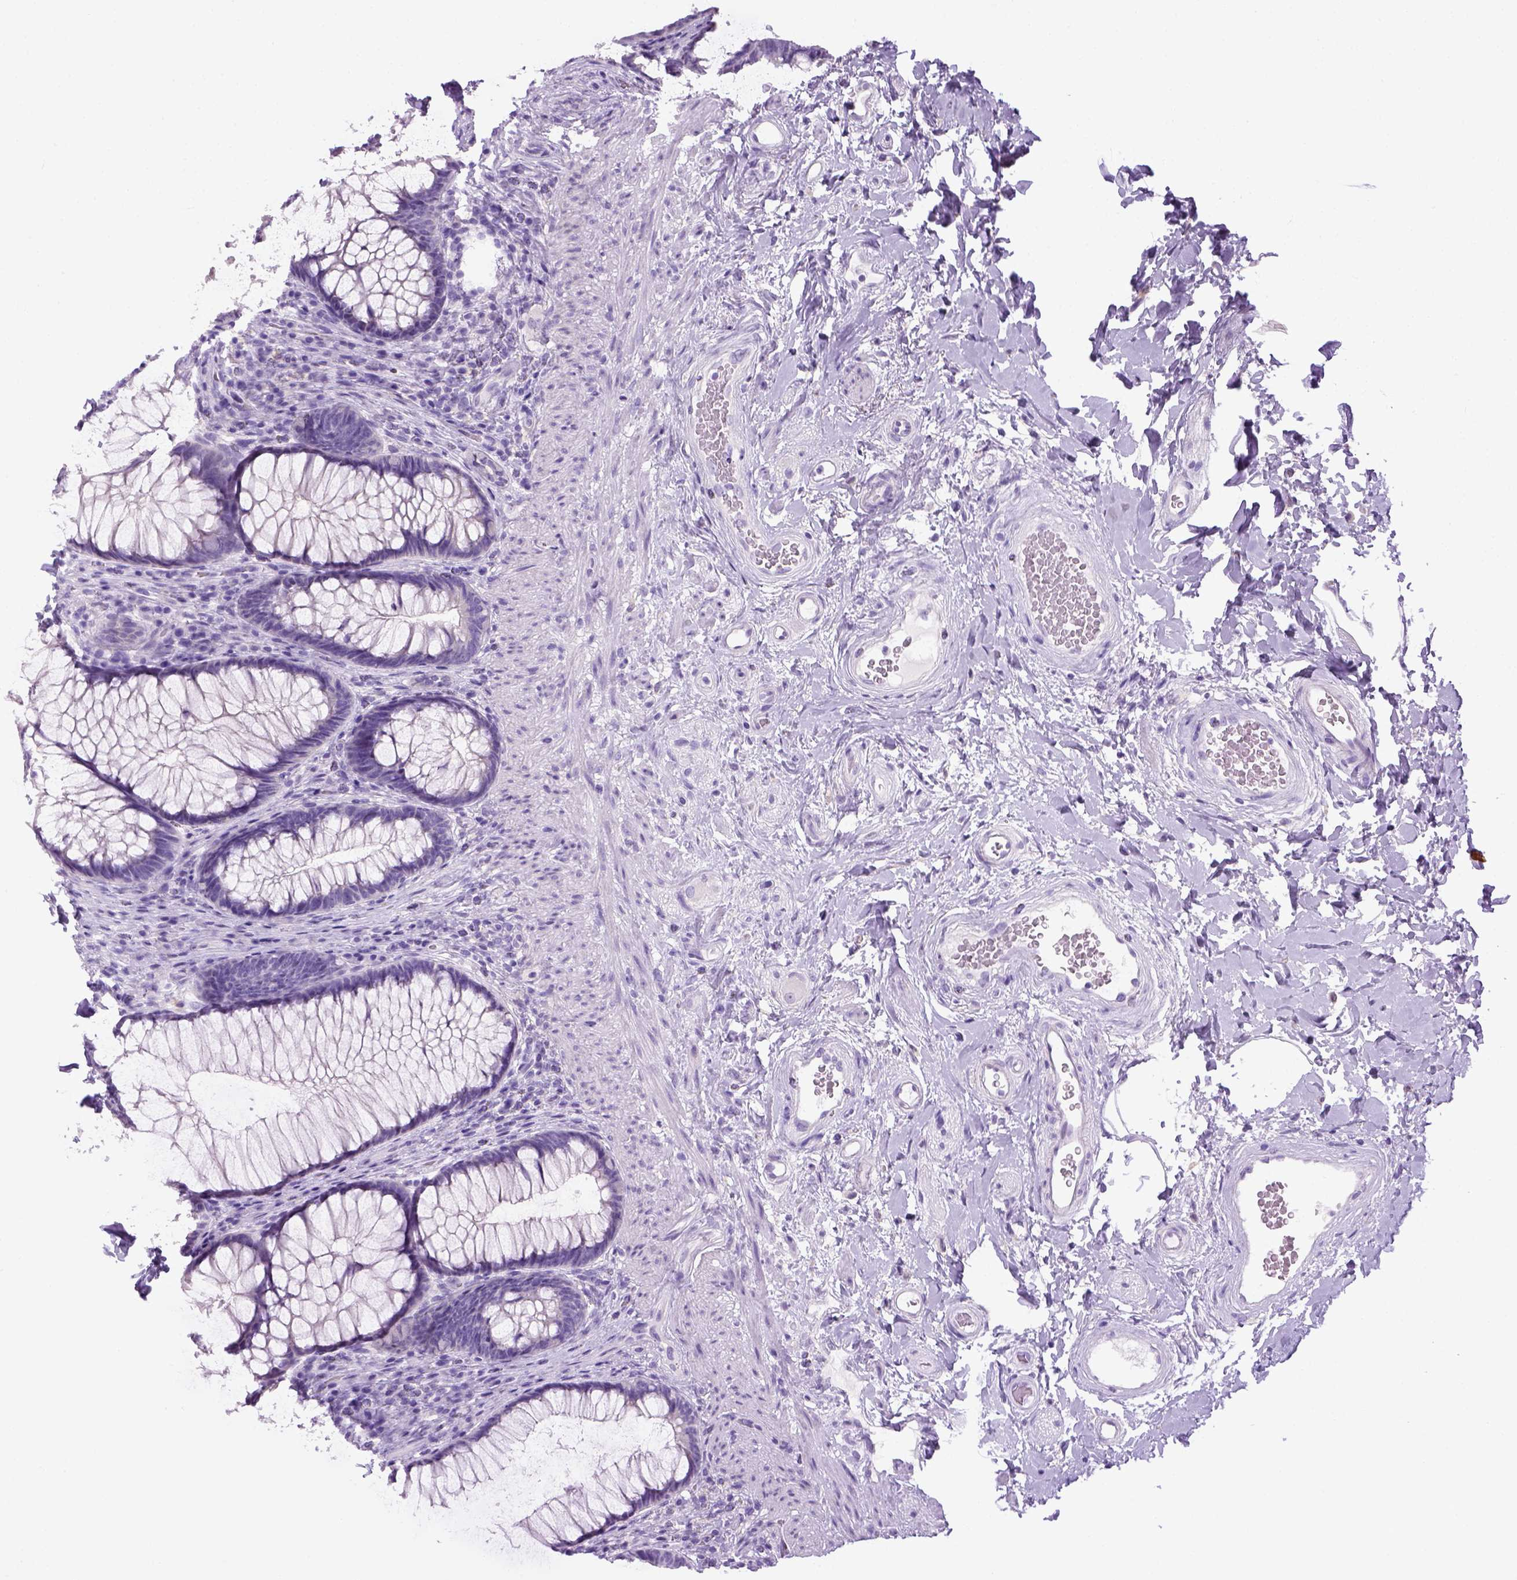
{"staining": {"intensity": "negative", "quantity": "none", "location": "none"}, "tissue": "rectum", "cell_type": "Glandular cells", "image_type": "normal", "snomed": [{"axis": "morphology", "description": "Normal tissue, NOS"}, {"axis": "topography", "description": "Smooth muscle"}, {"axis": "topography", "description": "Rectum"}], "caption": "This is a photomicrograph of IHC staining of unremarkable rectum, which shows no positivity in glandular cells.", "gene": "SGCG", "patient": {"sex": "male", "age": 53}}